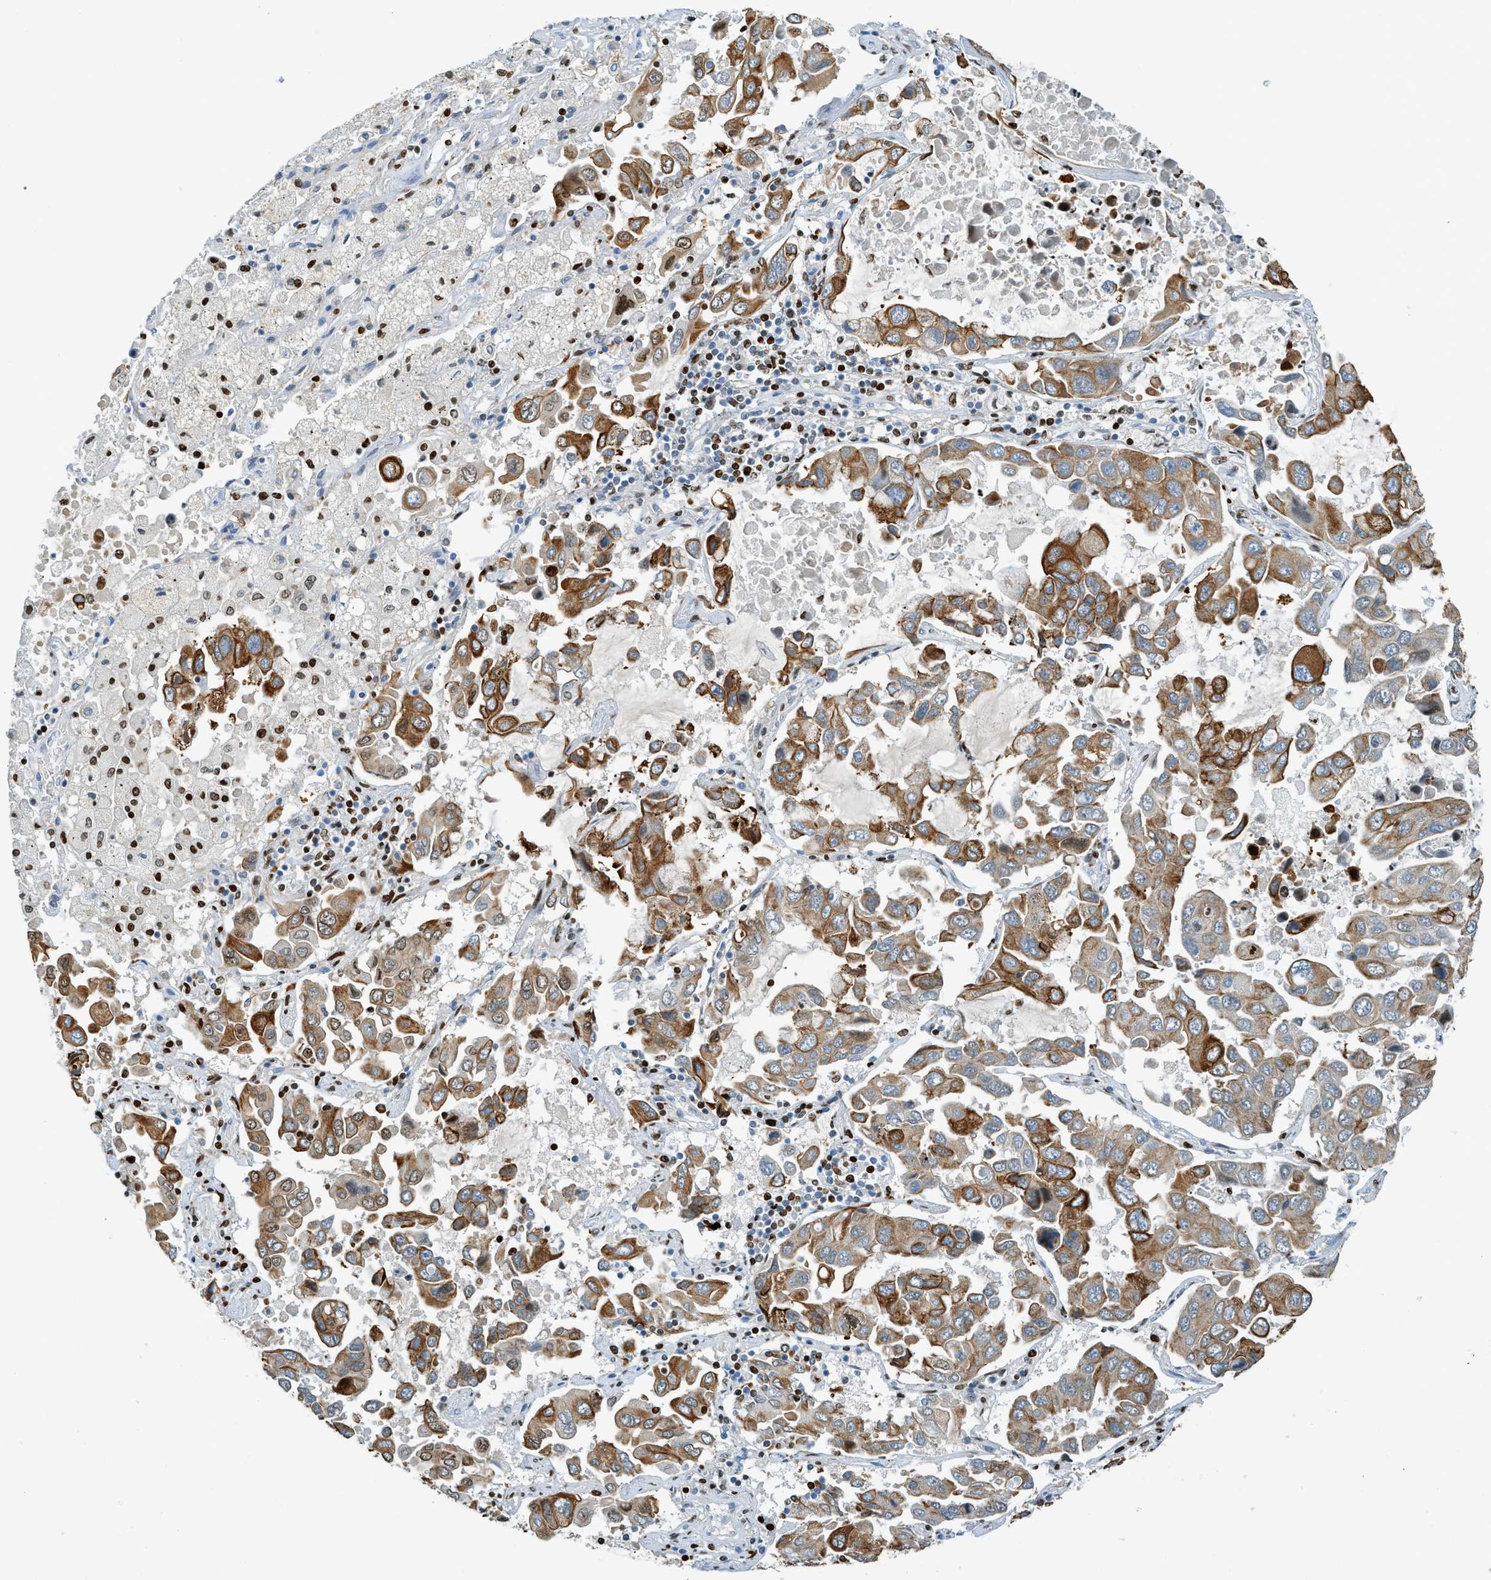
{"staining": {"intensity": "moderate", "quantity": ">75%", "location": "cytoplasmic/membranous"}, "tissue": "lung cancer", "cell_type": "Tumor cells", "image_type": "cancer", "snomed": [{"axis": "morphology", "description": "Adenocarcinoma, NOS"}, {"axis": "topography", "description": "Lung"}], "caption": "Immunohistochemical staining of human lung cancer shows medium levels of moderate cytoplasmic/membranous protein expression in approximately >75% of tumor cells.", "gene": "SH3D19", "patient": {"sex": "male", "age": 64}}